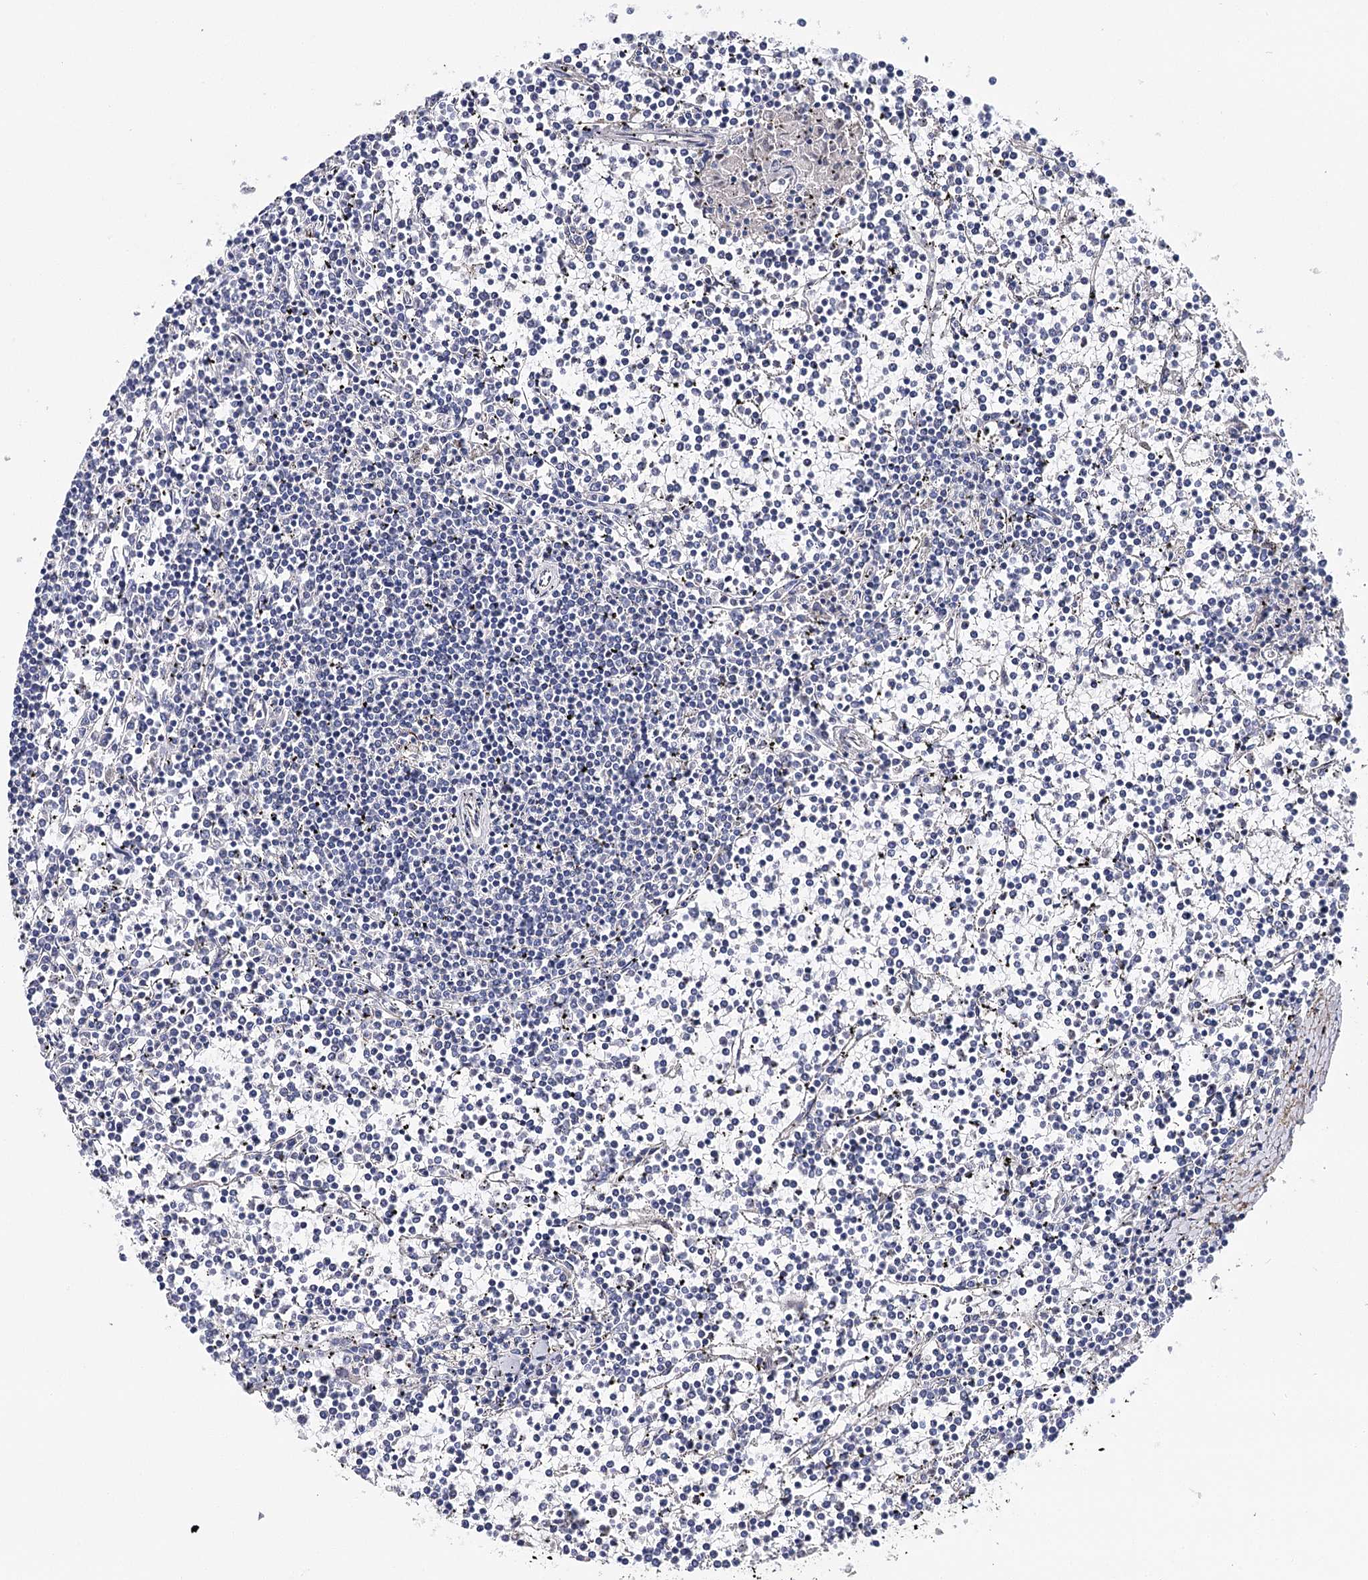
{"staining": {"intensity": "negative", "quantity": "none", "location": "none"}, "tissue": "lymphoma", "cell_type": "Tumor cells", "image_type": "cancer", "snomed": [{"axis": "morphology", "description": "Malignant lymphoma, non-Hodgkin's type, Low grade"}, {"axis": "topography", "description": "Spleen"}], "caption": "Immunohistochemical staining of malignant lymphoma, non-Hodgkin's type (low-grade) shows no significant expression in tumor cells.", "gene": "EPYC", "patient": {"sex": "female", "age": 19}}